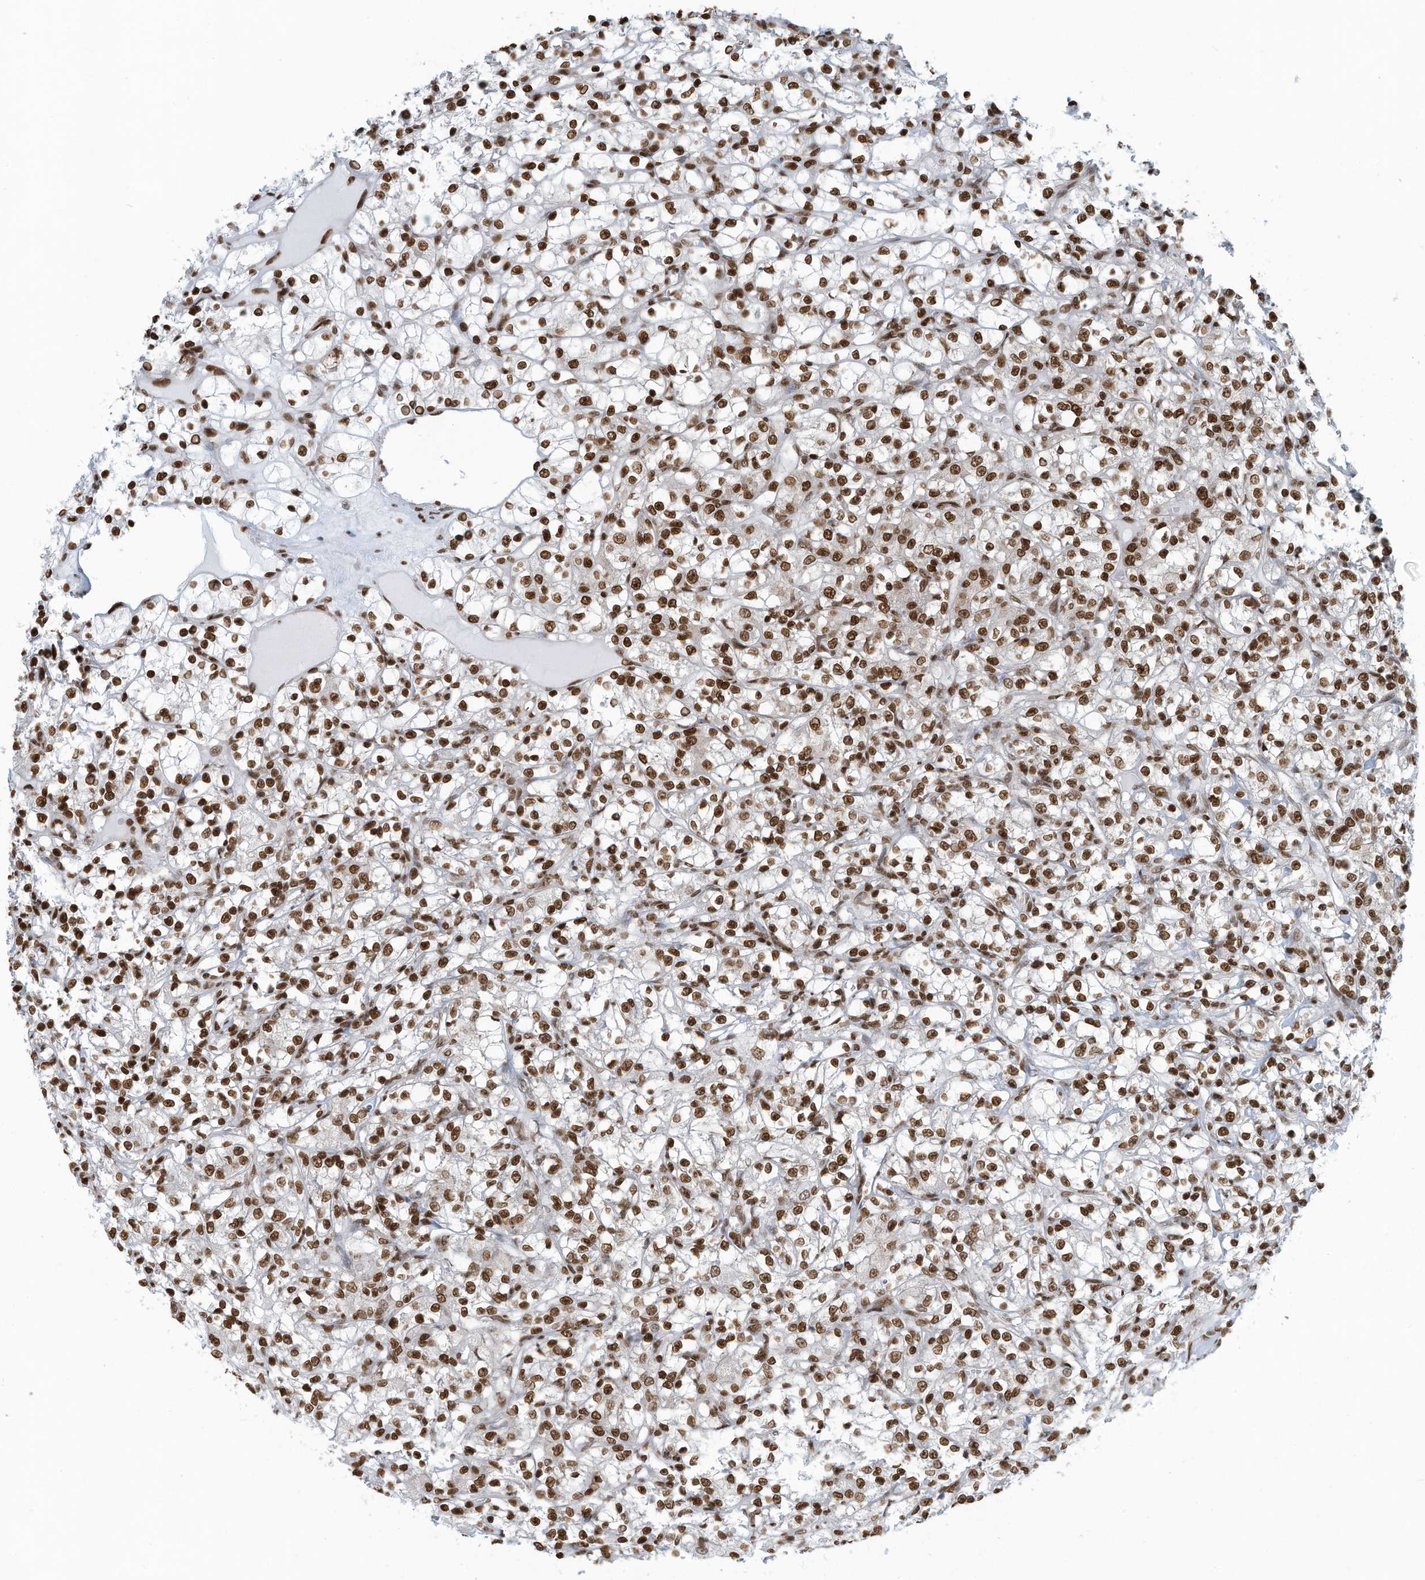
{"staining": {"intensity": "strong", "quantity": ">75%", "location": "nuclear"}, "tissue": "renal cancer", "cell_type": "Tumor cells", "image_type": "cancer", "snomed": [{"axis": "morphology", "description": "Adenocarcinoma, NOS"}, {"axis": "topography", "description": "Kidney"}], "caption": "Renal cancer was stained to show a protein in brown. There is high levels of strong nuclear expression in approximately >75% of tumor cells. (DAB IHC with brightfield microscopy, high magnification).", "gene": "SARNP", "patient": {"sex": "female", "age": 69}}